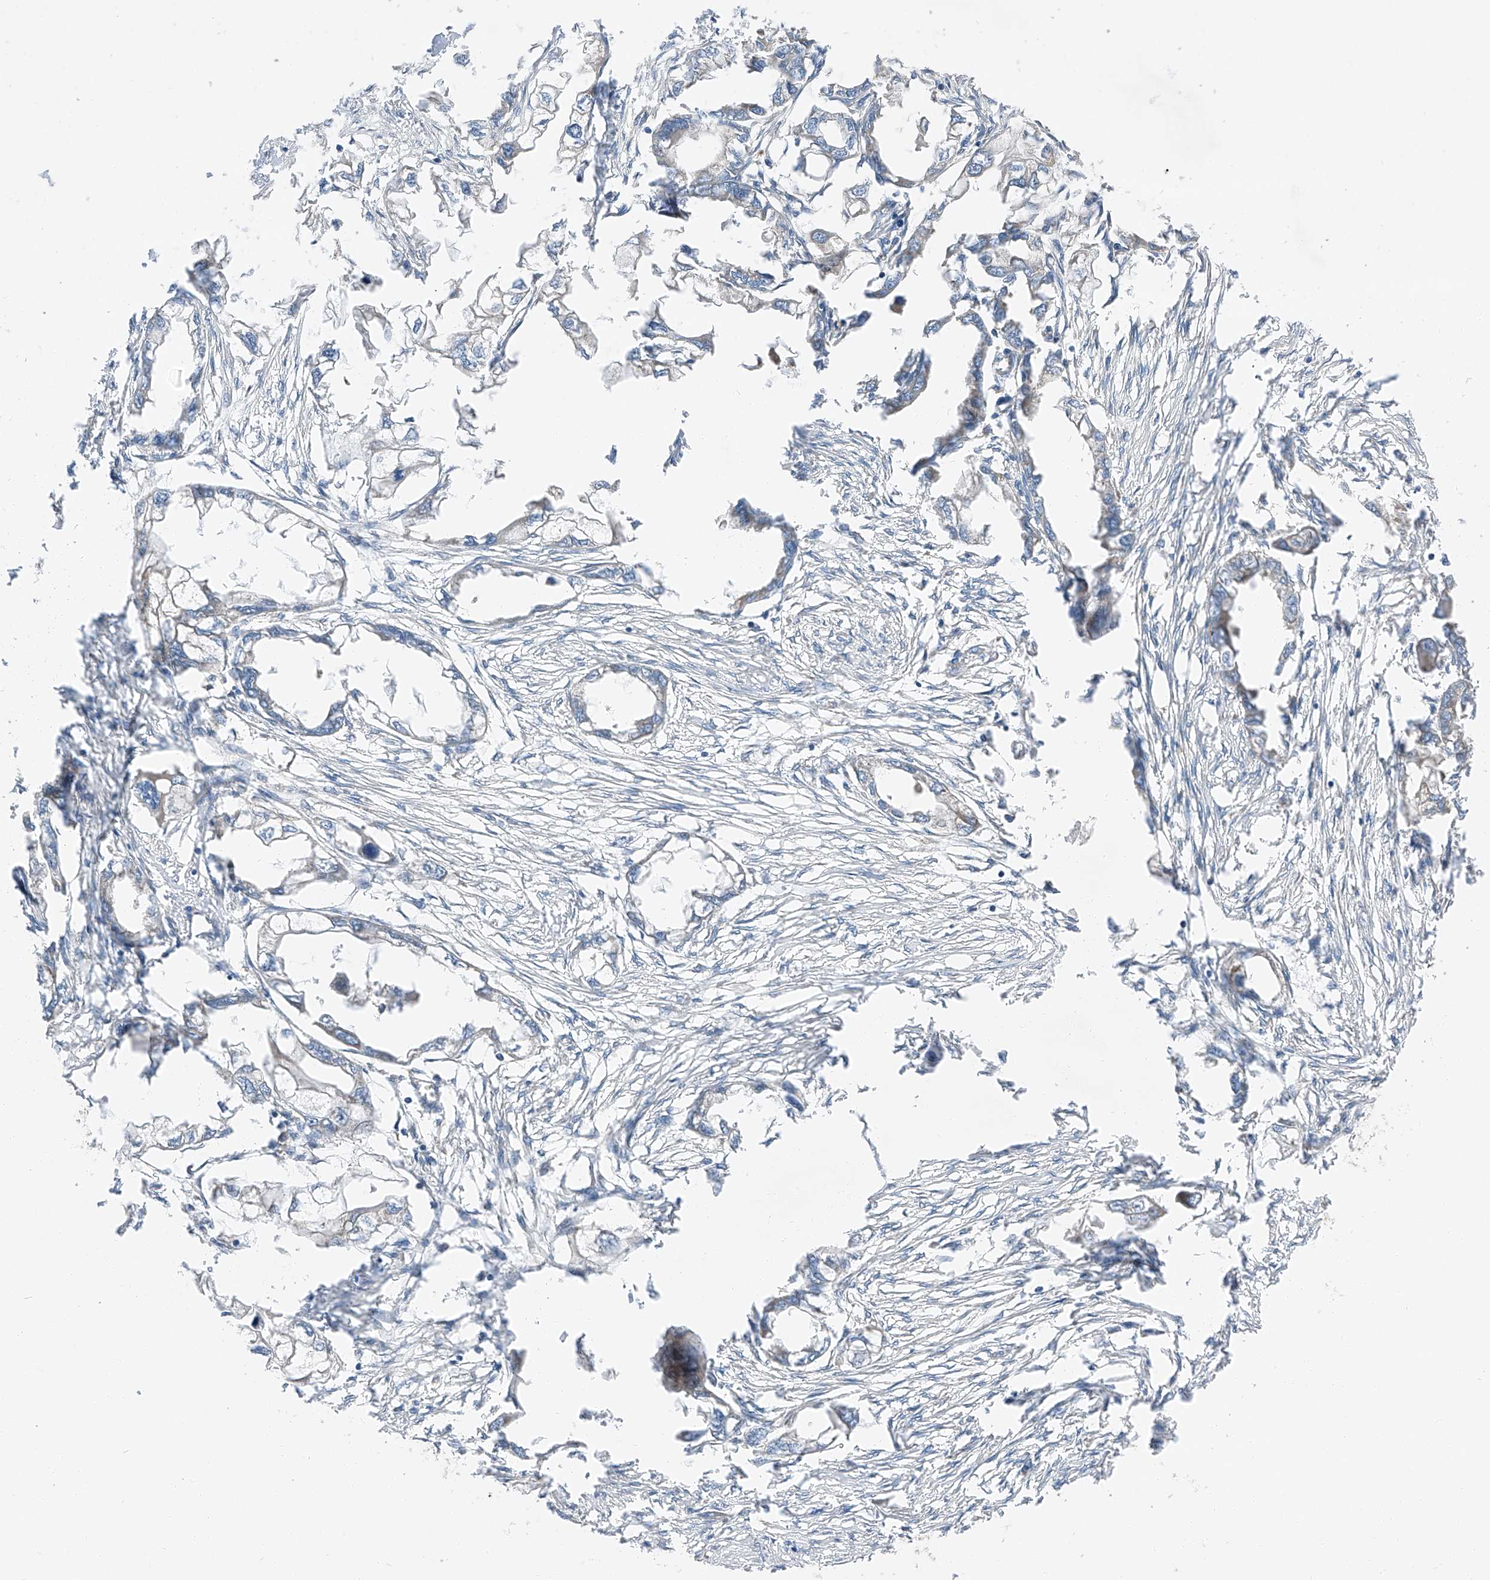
{"staining": {"intensity": "negative", "quantity": "none", "location": "none"}, "tissue": "endometrial cancer", "cell_type": "Tumor cells", "image_type": "cancer", "snomed": [{"axis": "morphology", "description": "Adenocarcinoma, NOS"}, {"axis": "morphology", "description": "Adenocarcinoma, metastatic, NOS"}, {"axis": "topography", "description": "Adipose tissue"}, {"axis": "topography", "description": "Endometrium"}], "caption": "An IHC histopathology image of endometrial cancer is shown. There is no staining in tumor cells of endometrial cancer.", "gene": "ZC3H15", "patient": {"sex": "female", "age": 67}}